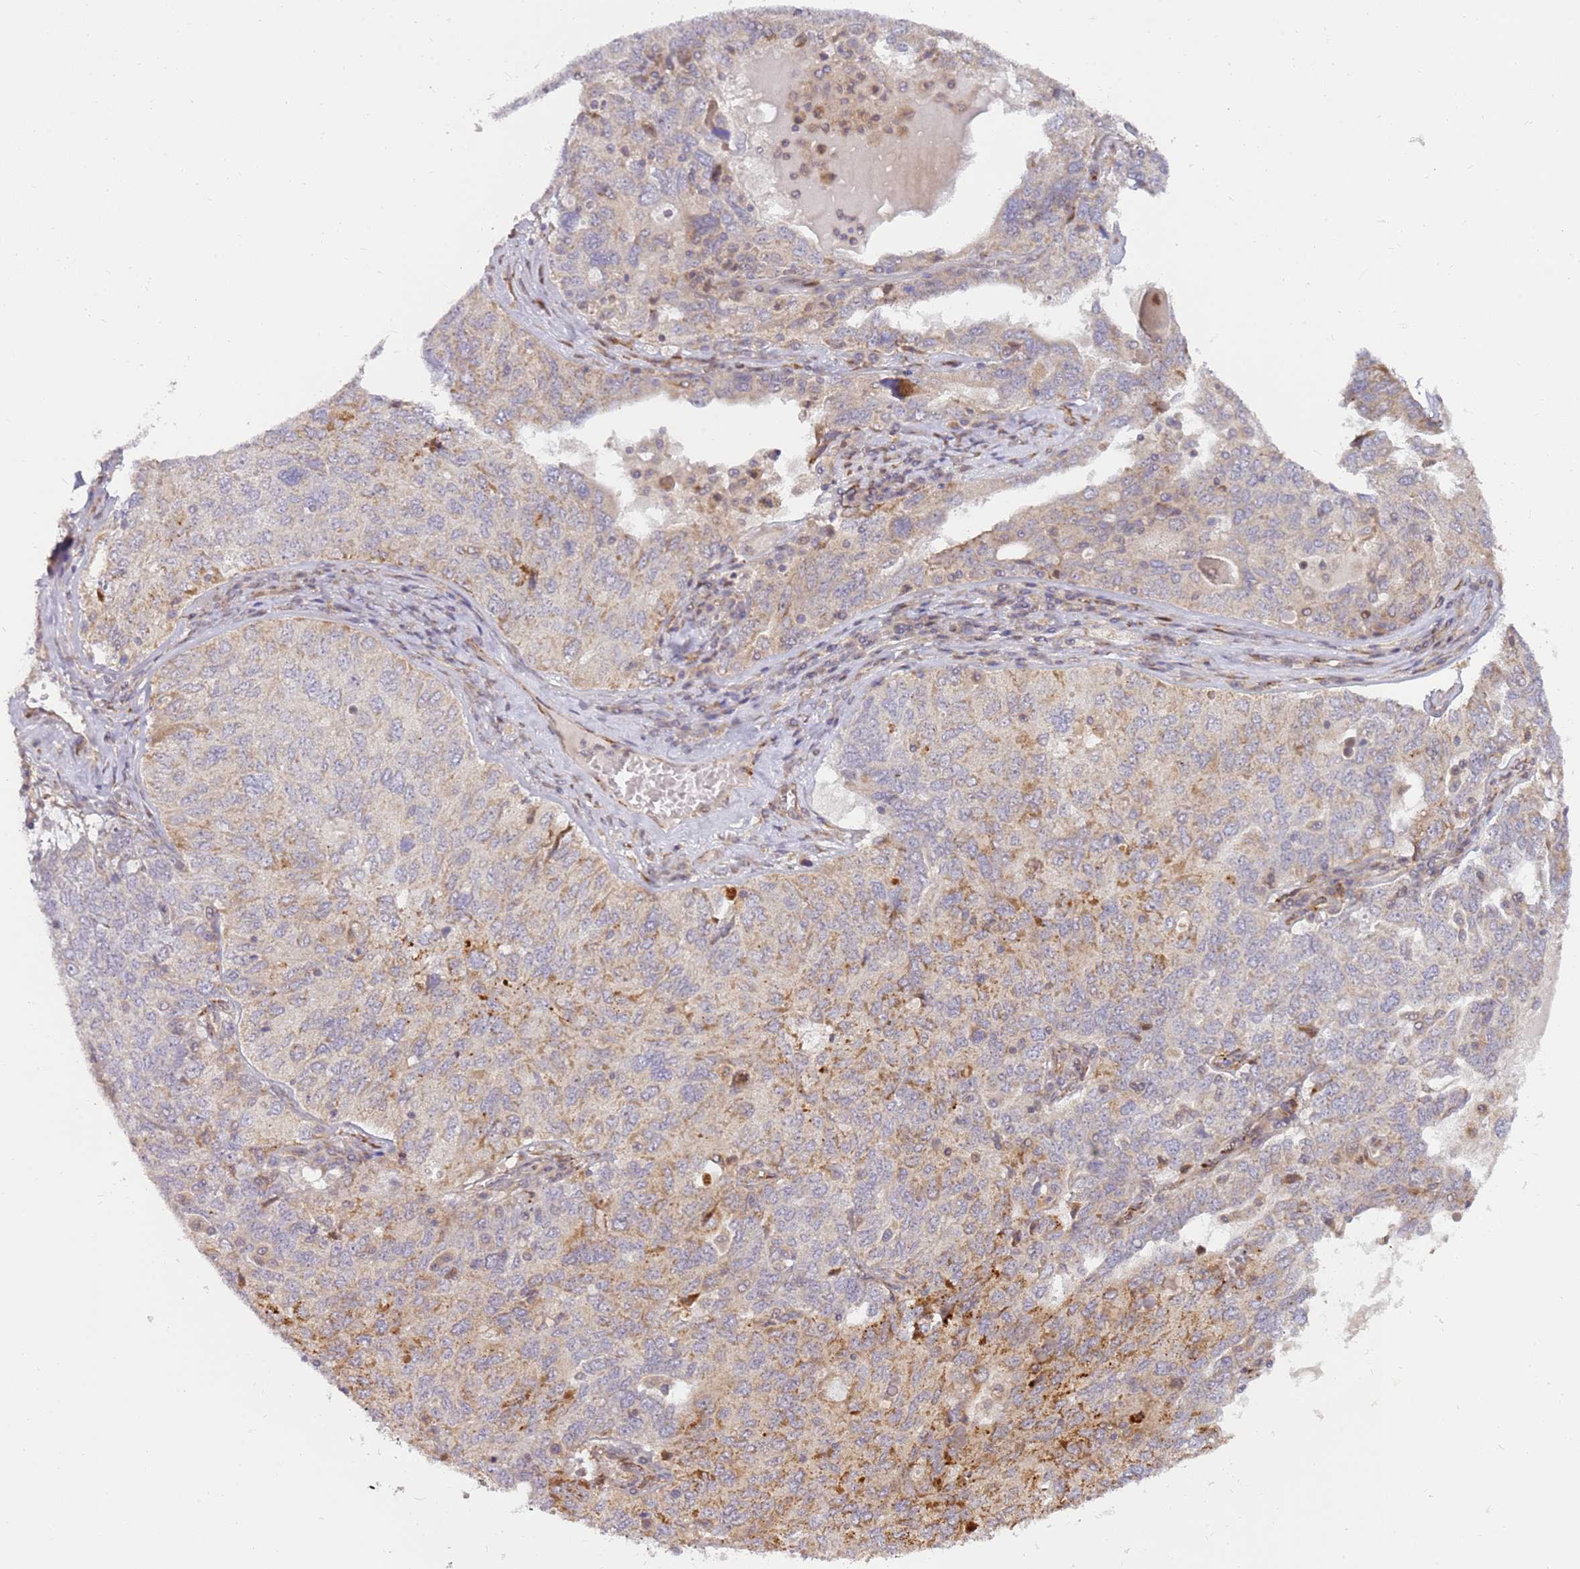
{"staining": {"intensity": "moderate", "quantity": "<25%", "location": "cytoplasmic/membranous"}, "tissue": "ovarian cancer", "cell_type": "Tumor cells", "image_type": "cancer", "snomed": [{"axis": "morphology", "description": "Carcinoma, endometroid"}, {"axis": "topography", "description": "Ovary"}], "caption": "High-magnification brightfield microscopy of ovarian cancer stained with DAB (brown) and counterstained with hematoxylin (blue). tumor cells exhibit moderate cytoplasmic/membranous expression is appreciated in about<25% of cells. The staining was performed using DAB, with brown indicating positive protein expression. Nuclei are stained blue with hematoxylin.", "gene": "GRAP", "patient": {"sex": "female", "age": 62}}